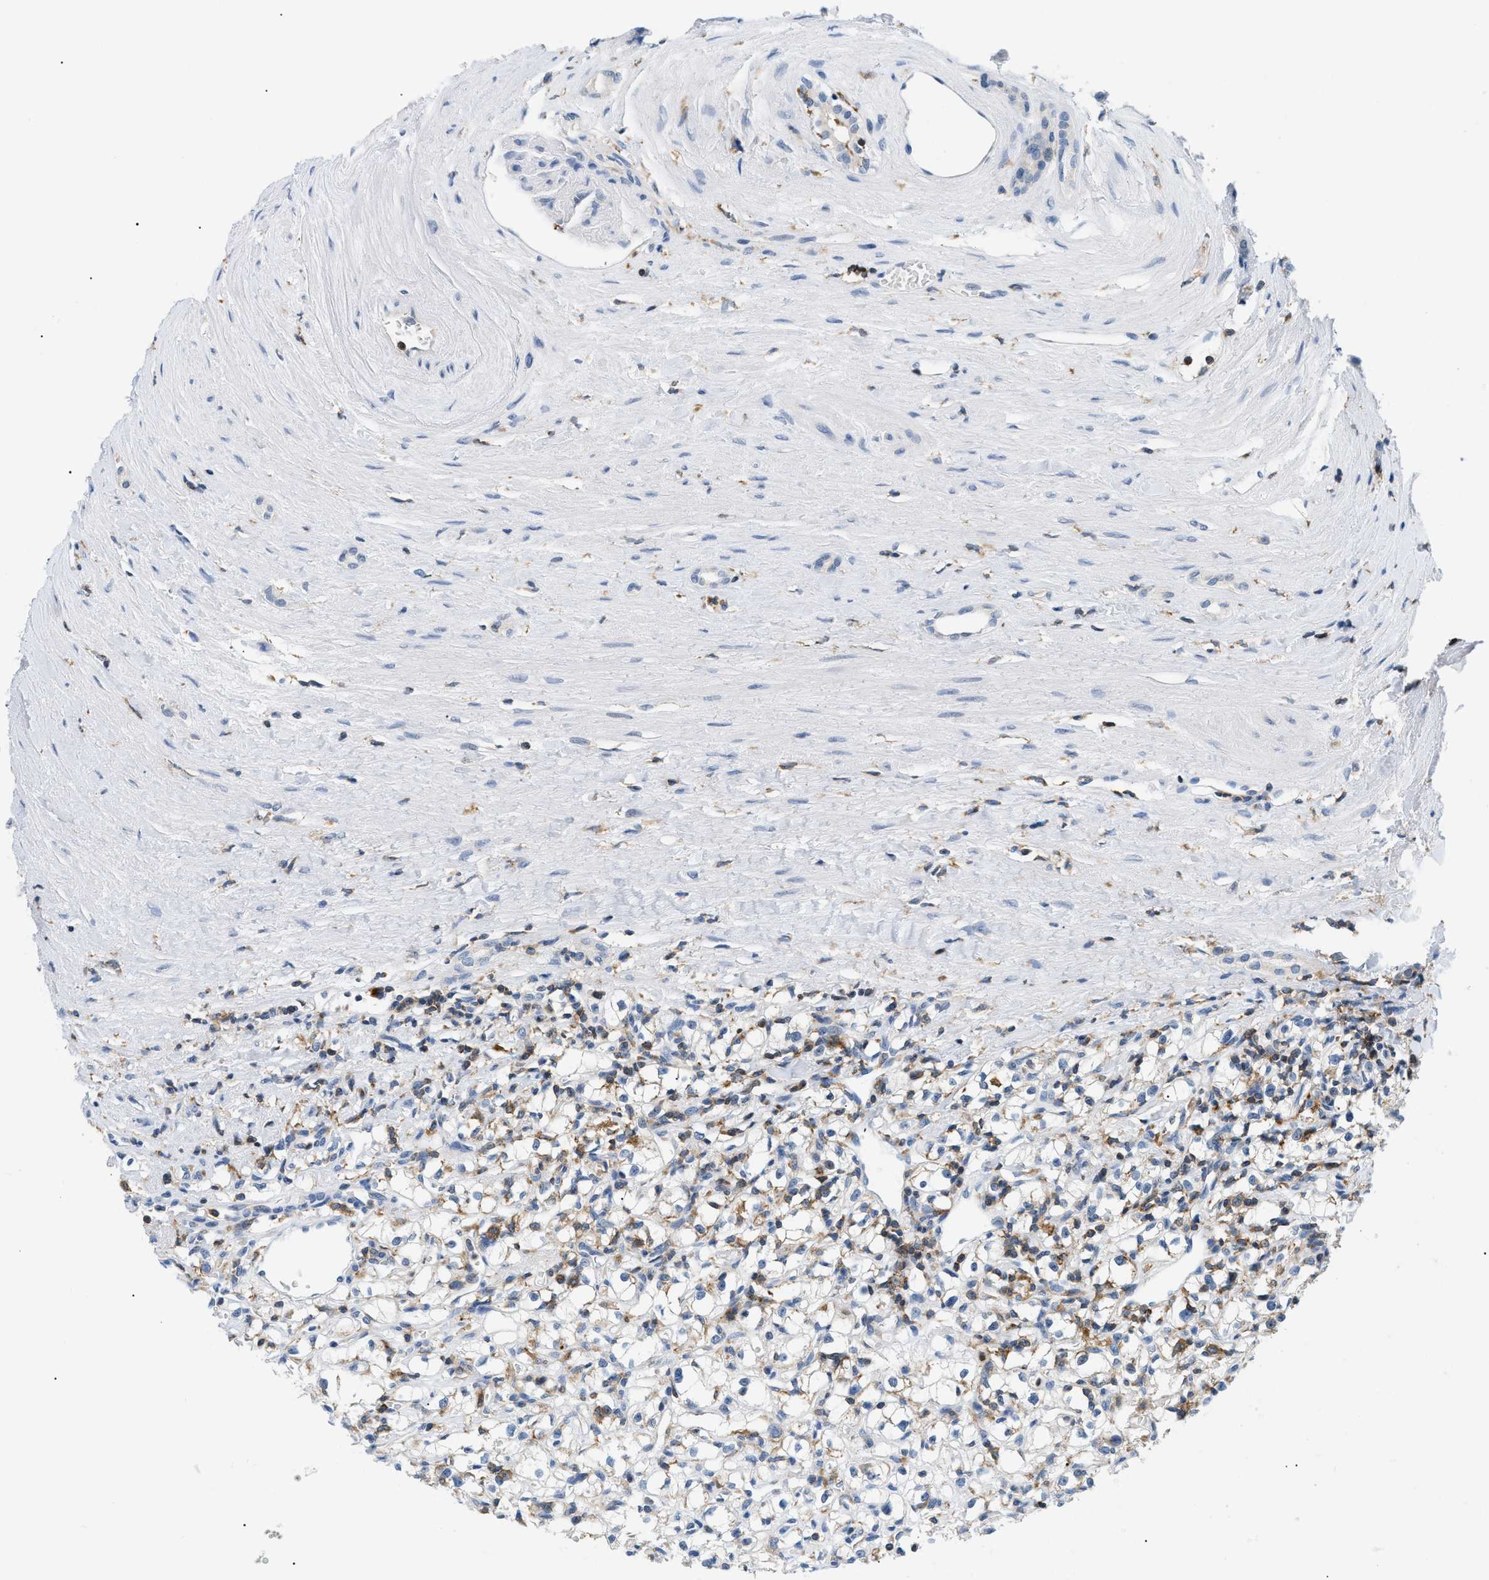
{"staining": {"intensity": "moderate", "quantity": "<25%", "location": "cytoplasmic/membranous"}, "tissue": "renal cancer", "cell_type": "Tumor cells", "image_type": "cancer", "snomed": [{"axis": "morphology", "description": "Adenocarcinoma, NOS"}, {"axis": "topography", "description": "Kidney"}], "caption": "IHC (DAB (3,3'-diaminobenzidine)) staining of human renal cancer exhibits moderate cytoplasmic/membranous protein expression in approximately <25% of tumor cells. (DAB (3,3'-diaminobenzidine) IHC with brightfield microscopy, high magnification).", "gene": "INPP5D", "patient": {"sex": "male", "age": 56}}